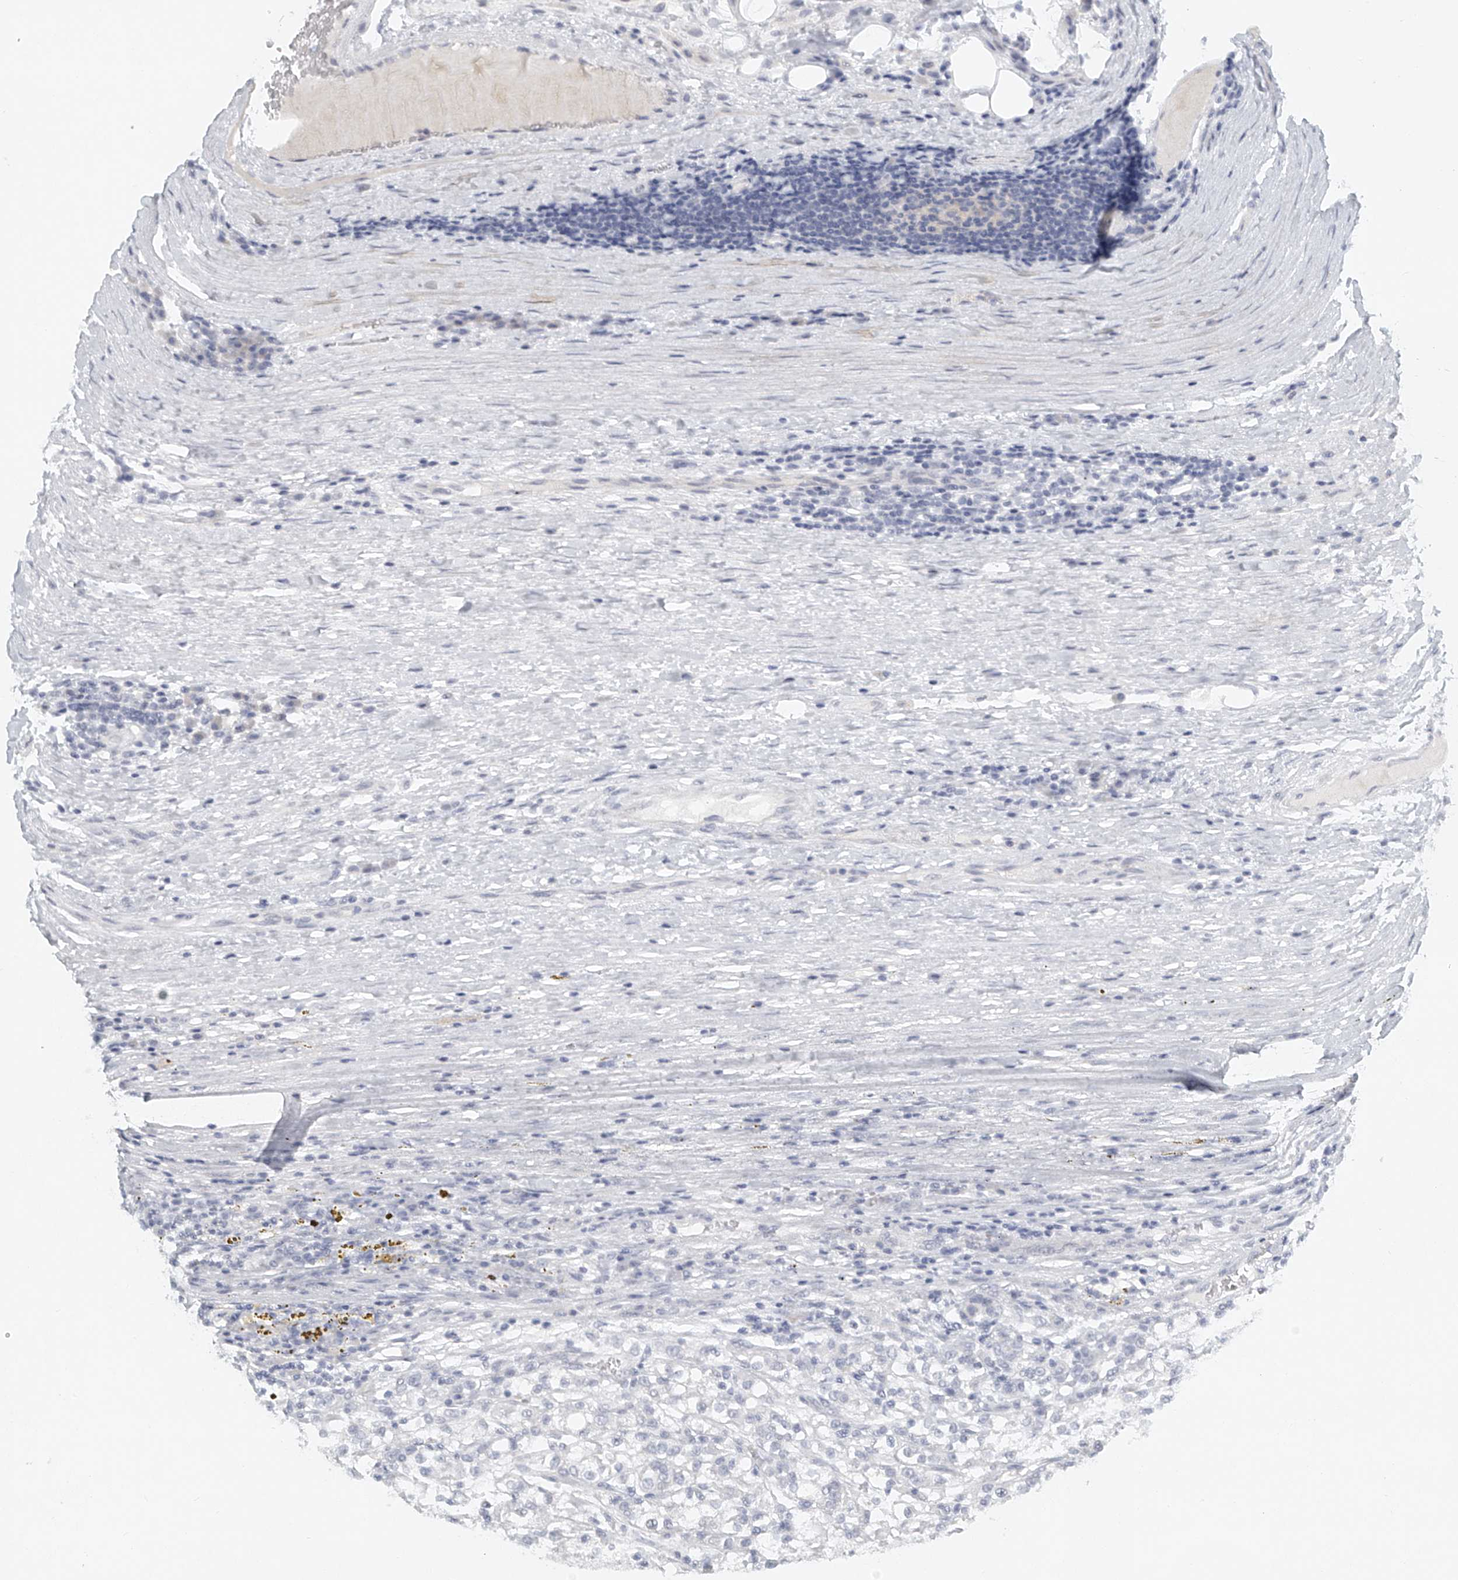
{"staining": {"intensity": "negative", "quantity": "none", "location": "none"}, "tissue": "renal cancer", "cell_type": "Tumor cells", "image_type": "cancer", "snomed": [{"axis": "morphology", "description": "Adenocarcinoma, NOS"}, {"axis": "topography", "description": "Kidney"}], "caption": "An IHC image of renal adenocarcinoma is shown. There is no staining in tumor cells of renal adenocarcinoma.", "gene": "FAT2", "patient": {"sex": "female", "age": 52}}